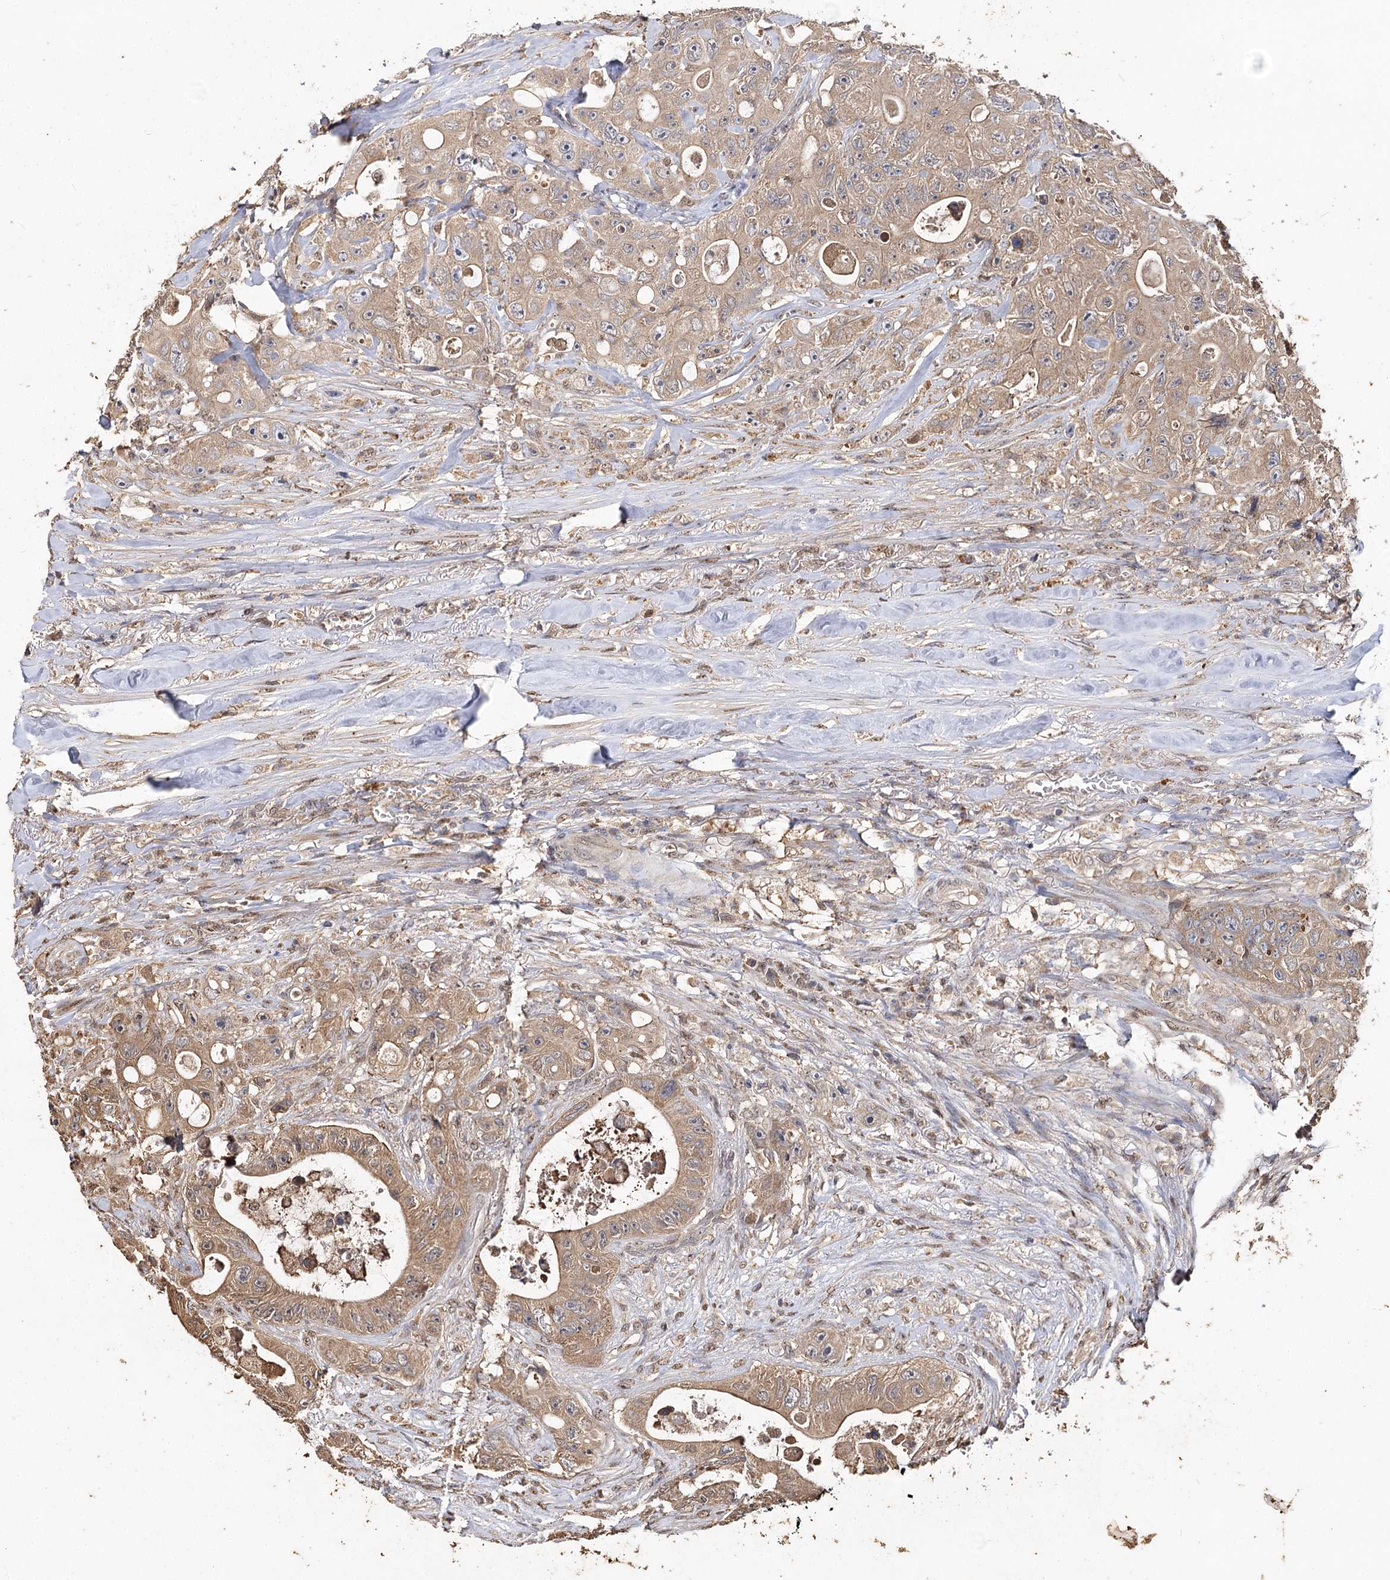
{"staining": {"intensity": "moderate", "quantity": ">75%", "location": "cytoplasmic/membranous"}, "tissue": "colorectal cancer", "cell_type": "Tumor cells", "image_type": "cancer", "snomed": [{"axis": "morphology", "description": "Adenocarcinoma, NOS"}, {"axis": "topography", "description": "Colon"}], "caption": "An immunohistochemistry histopathology image of neoplastic tissue is shown. Protein staining in brown shows moderate cytoplasmic/membranous positivity in colorectal cancer within tumor cells.", "gene": "ARL13A", "patient": {"sex": "female", "age": 46}}